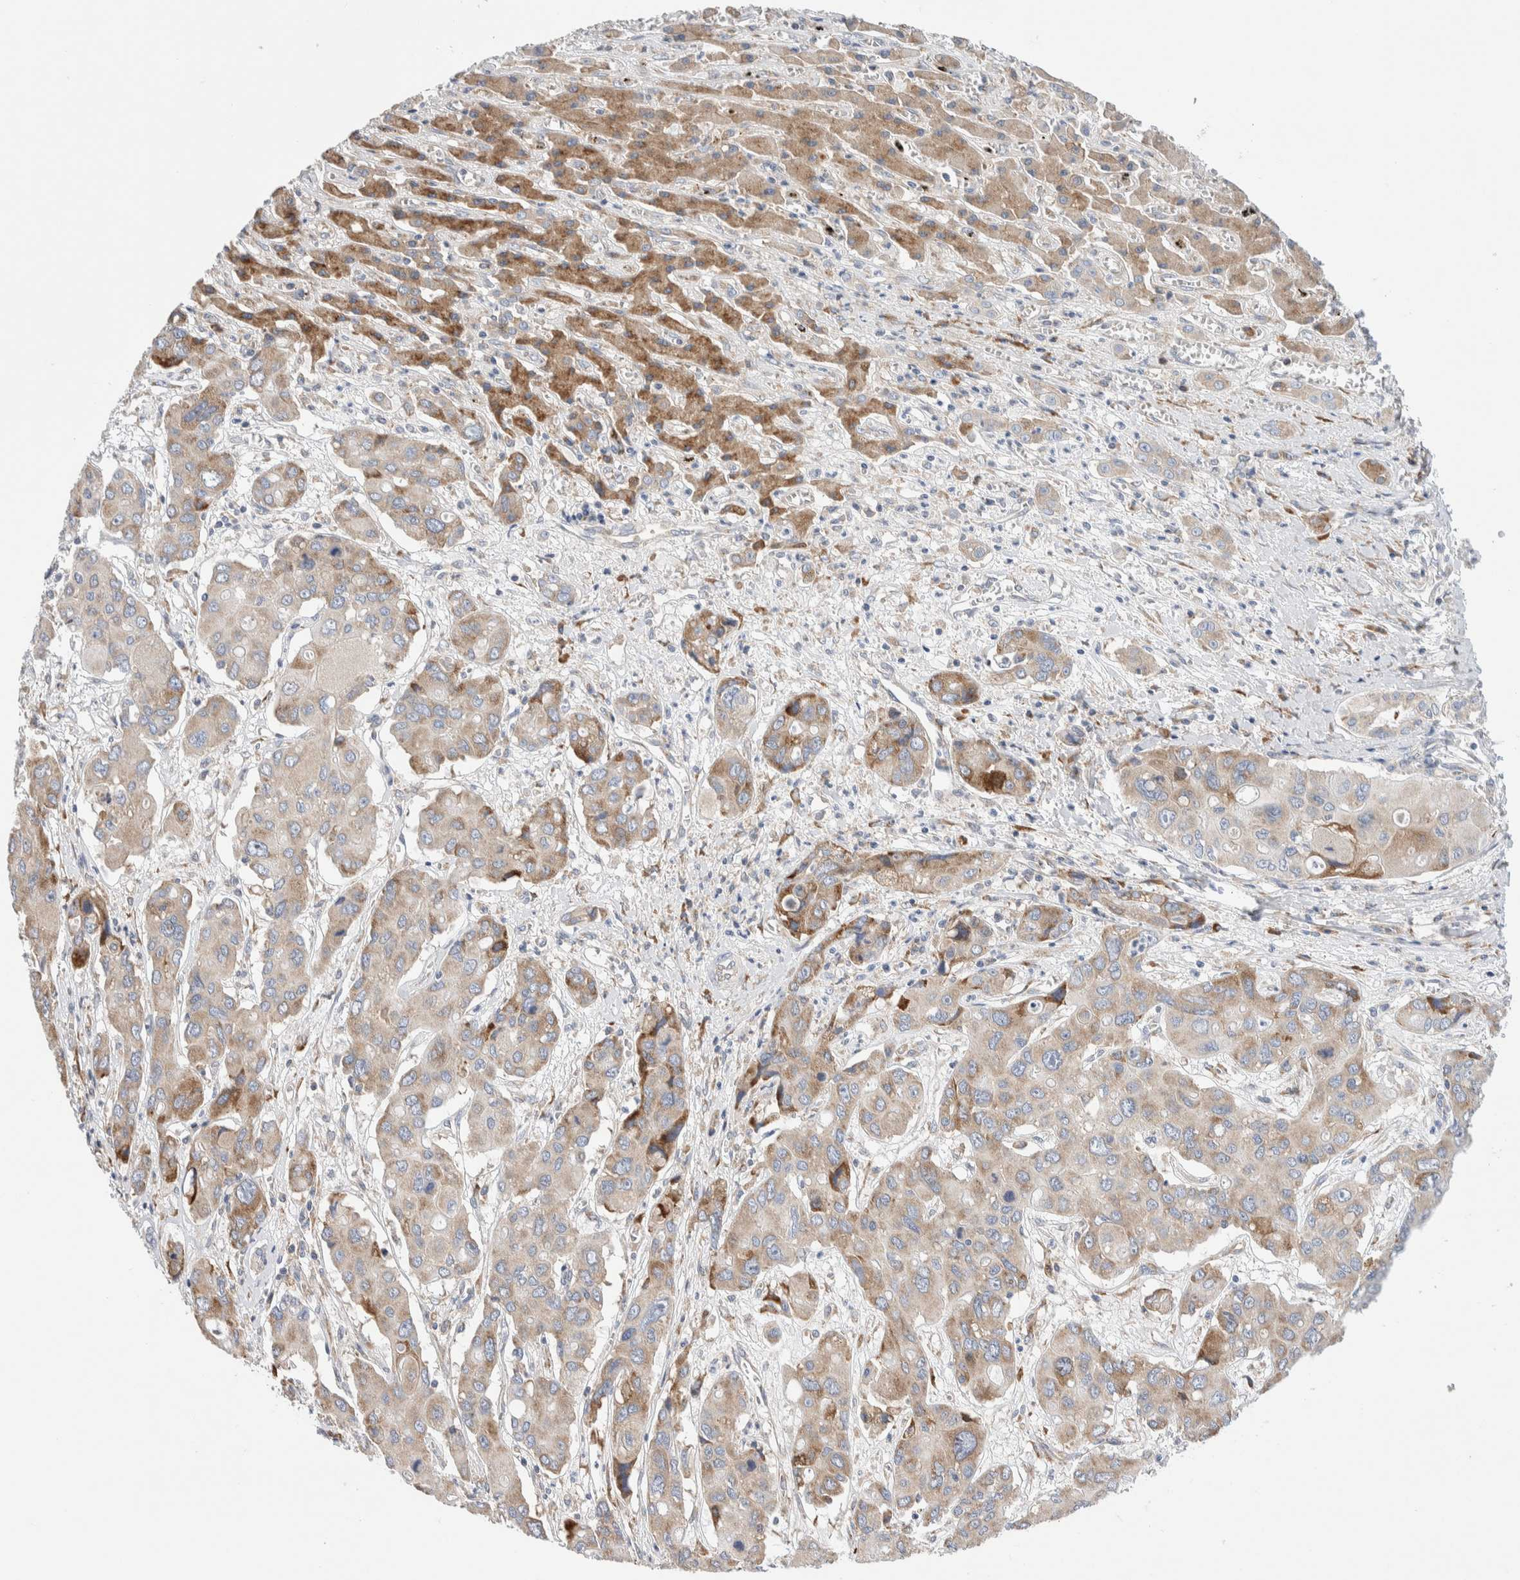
{"staining": {"intensity": "moderate", "quantity": "25%-75%", "location": "cytoplasmic/membranous"}, "tissue": "liver cancer", "cell_type": "Tumor cells", "image_type": "cancer", "snomed": [{"axis": "morphology", "description": "Cholangiocarcinoma"}, {"axis": "topography", "description": "Liver"}], "caption": "Immunohistochemical staining of liver cancer (cholangiocarcinoma) demonstrates medium levels of moderate cytoplasmic/membranous staining in approximately 25%-75% of tumor cells. Nuclei are stained in blue.", "gene": "RACK1", "patient": {"sex": "male", "age": 67}}